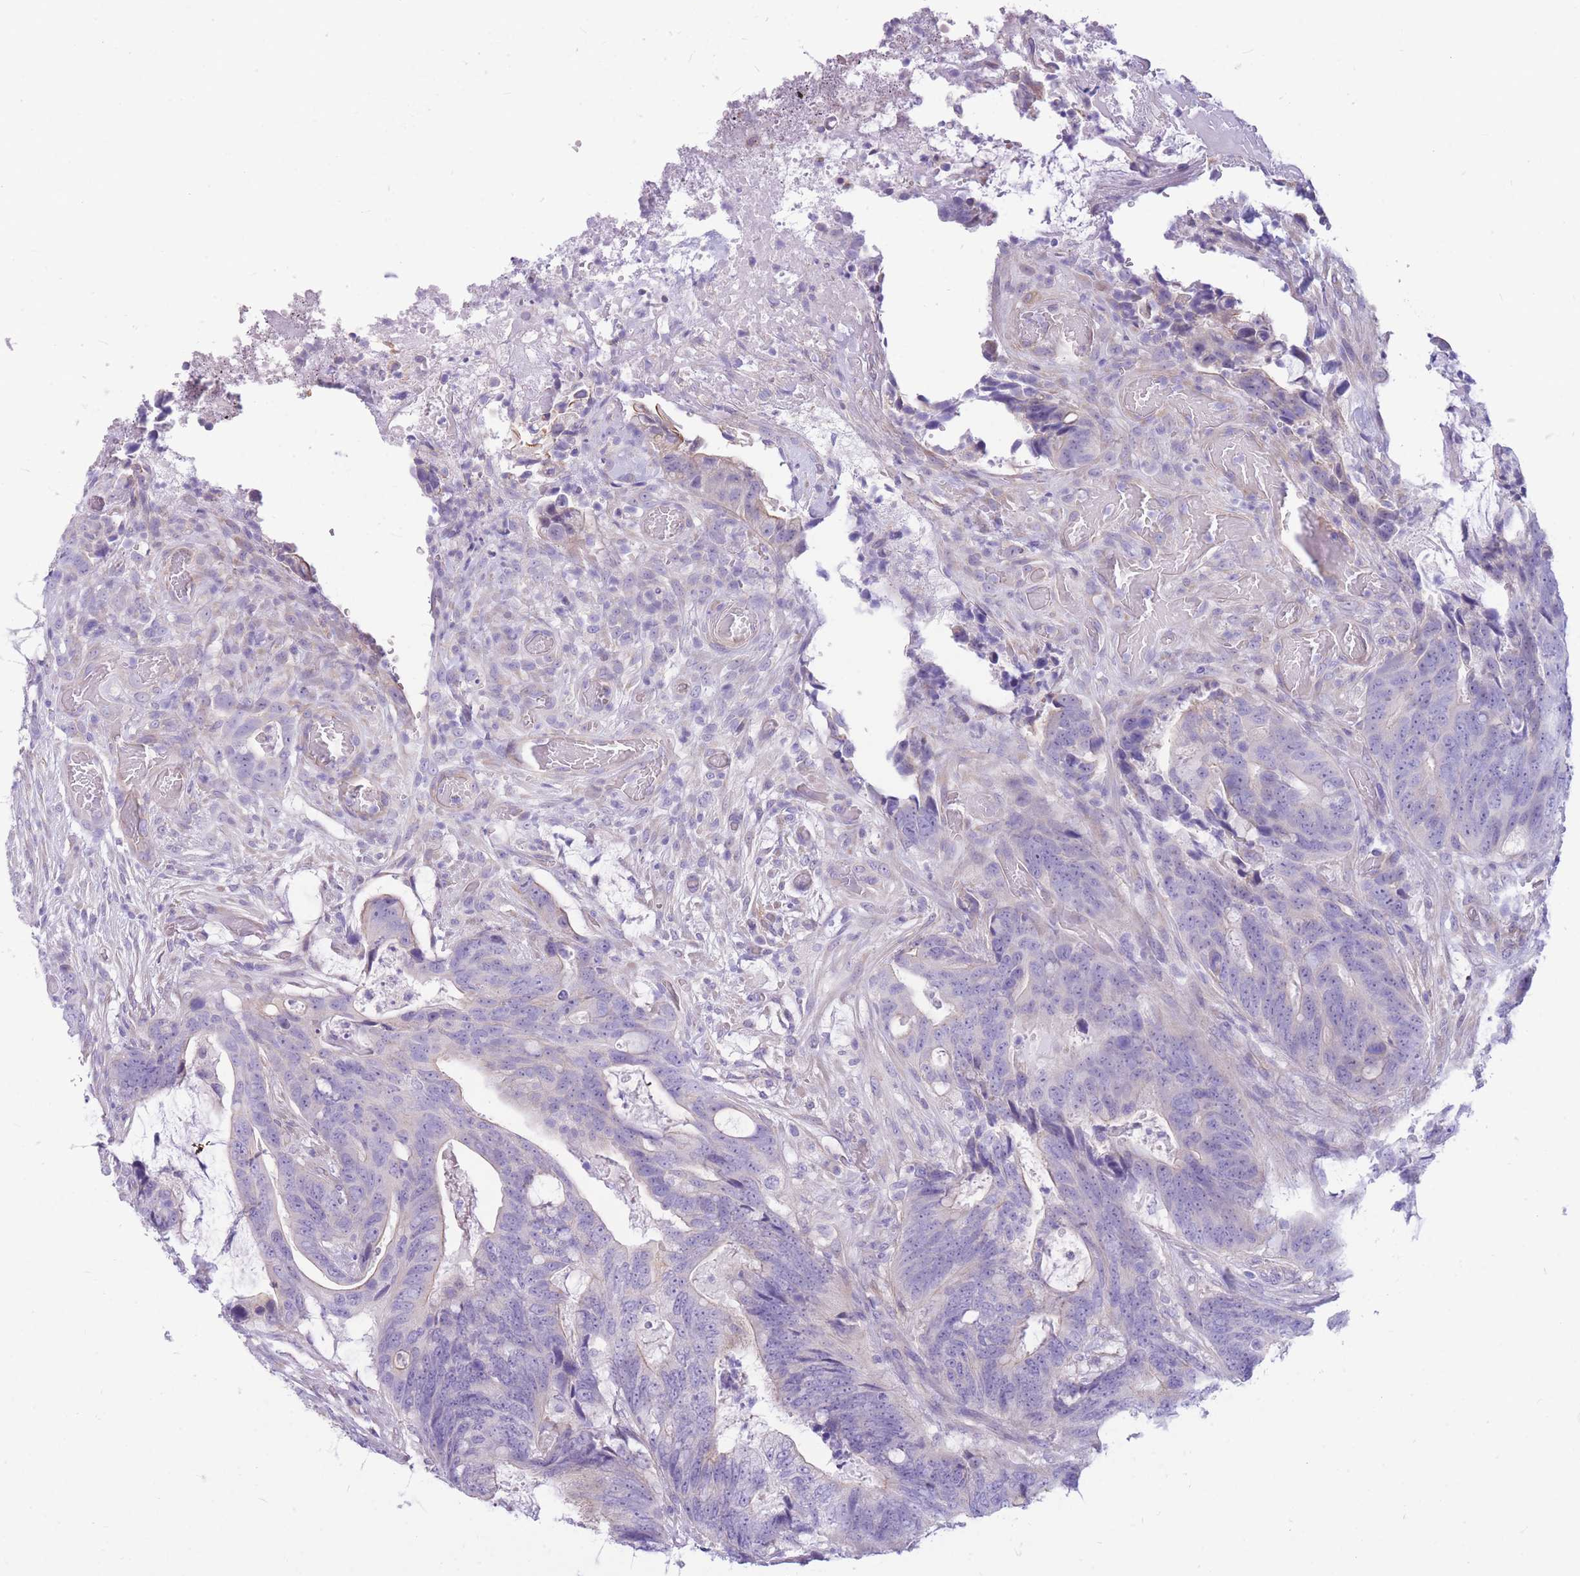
{"staining": {"intensity": "negative", "quantity": "none", "location": "none"}, "tissue": "colorectal cancer", "cell_type": "Tumor cells", "image_type": "cancer", "snomed": [{"axis": "morphology", "description": "Adenocarcinoma, NOS"}, {"axis": "topography", "description": "Colon"}], "caption": "Immunohistochemistry image of neoplastic tissue: human colorectal adenocarcinoma stained with DAB exhibits no significant protein positivity in tumor cells.", "gene": "ZNF311", "patient": {"sex": "female", "age": 82}}